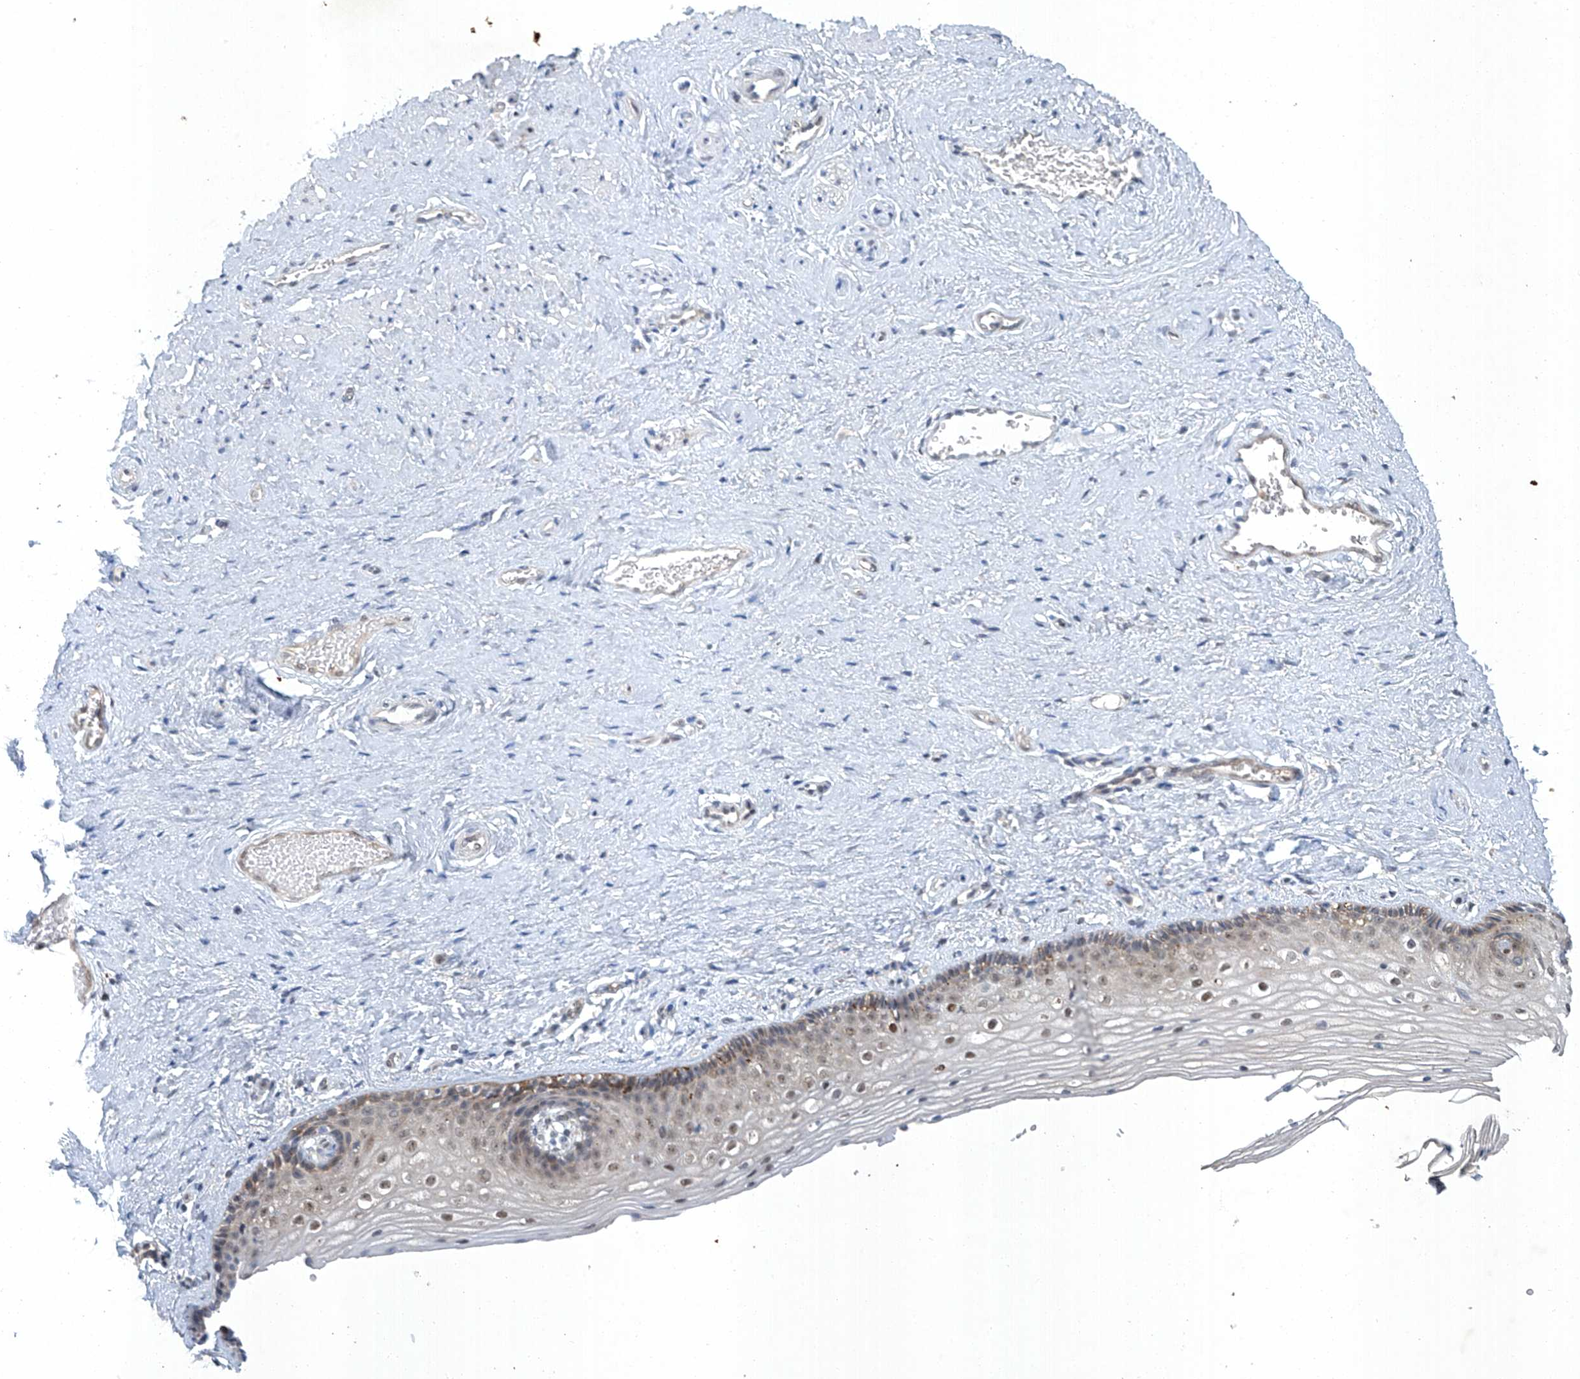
{"staining": {"intensity": "moderate", "quantity": "25%-75%", "location": "nuclear"}, "tissue": "vagina", "cell_type": "Squamous epithelial cells", "image_type": "normal", "snomed": [{"axis": "morphology", "description": "Normal tissue, NOS"}, {"axis": "topography", "description": "Vagina"}], "caption": "Moderate nuclear protein staining is identified in about 25%-75% of squamous epithelial cells in vagina.", "gene": "TAF8", "patient": {"sex": "female", "age": 46}}